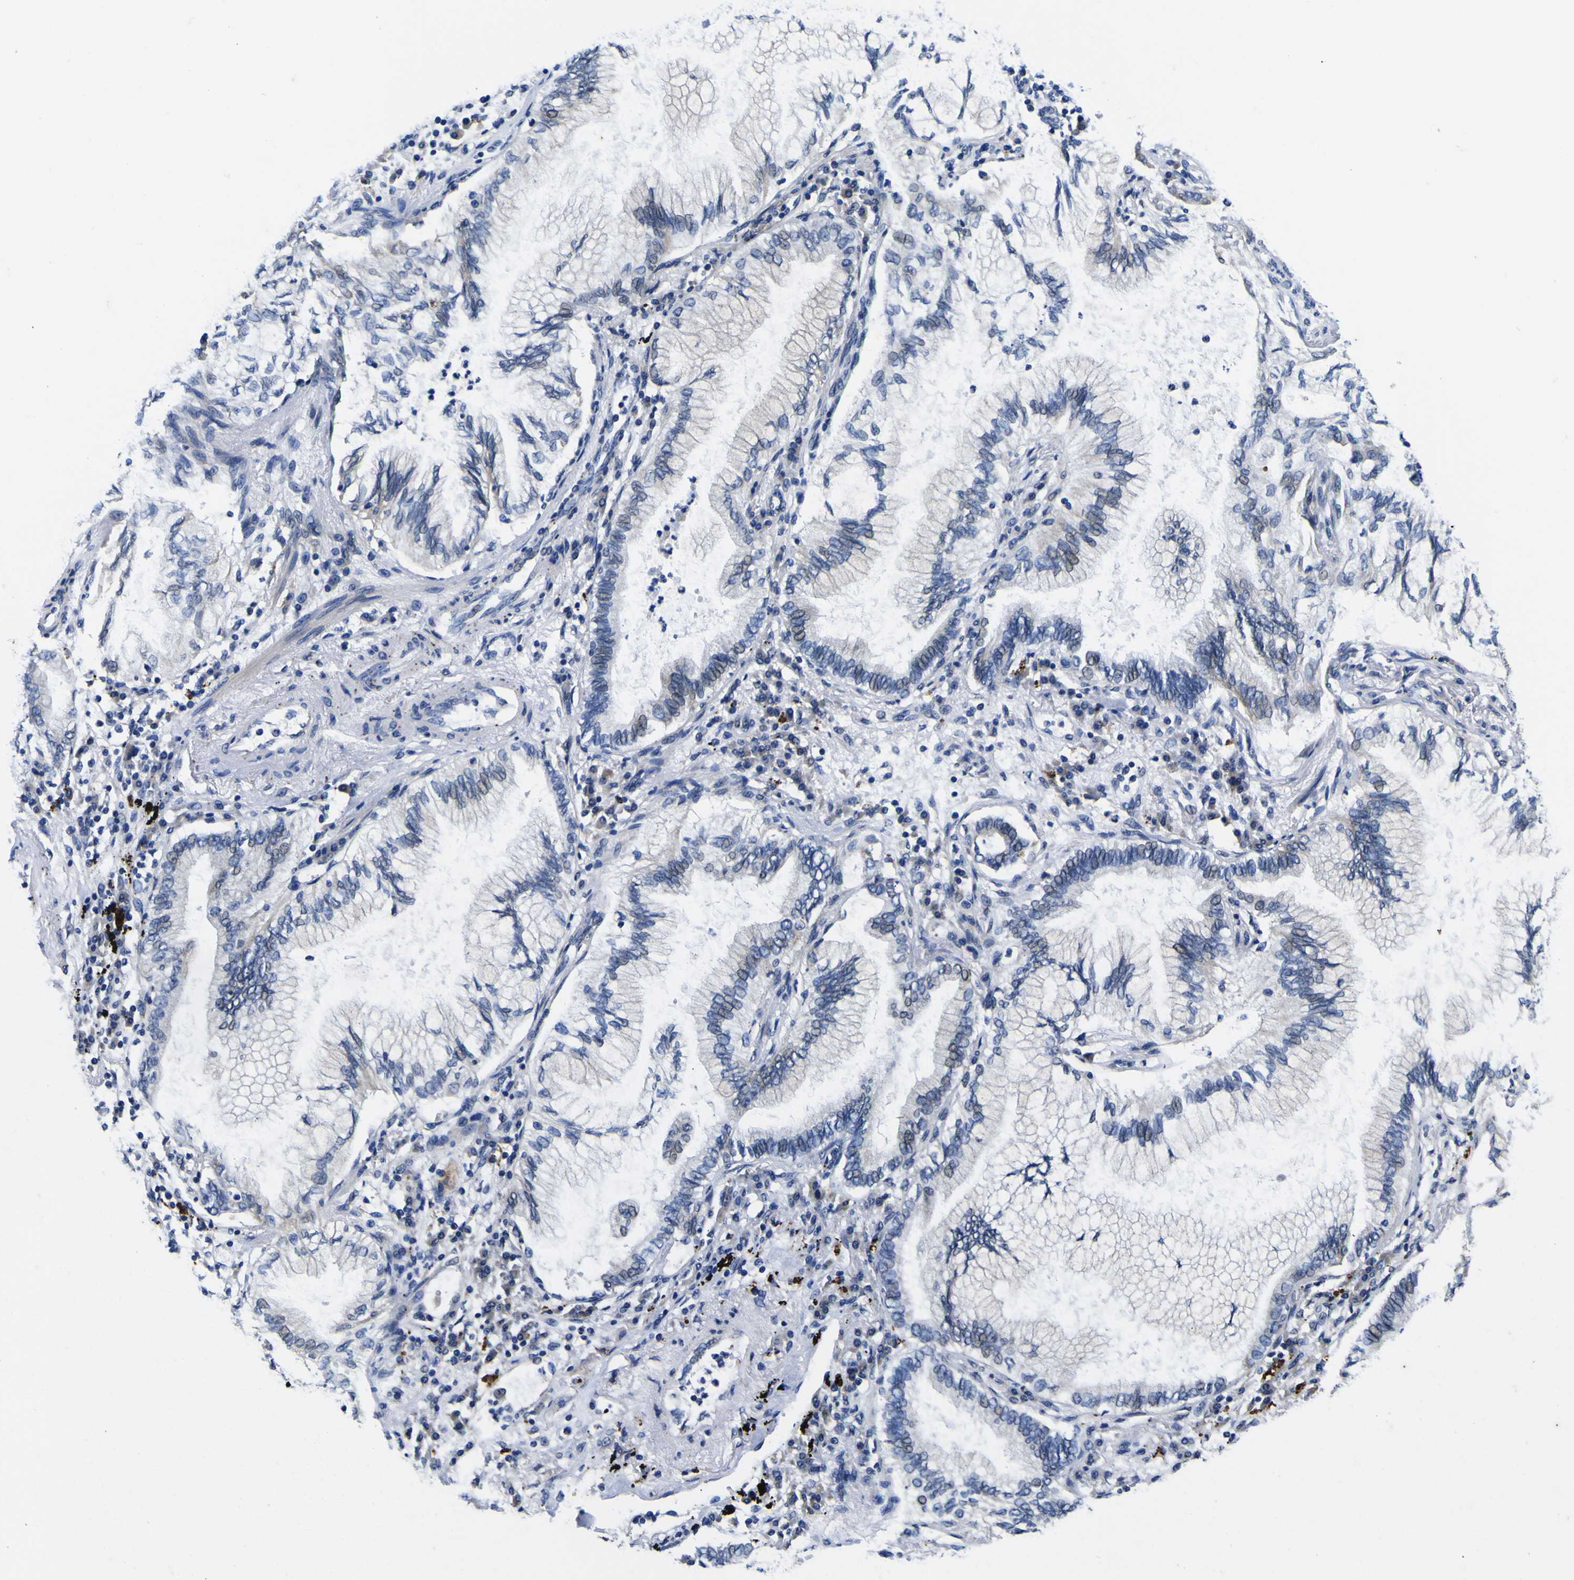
{"staining": {"intensity": "negative", "quantity": "none", "location": "none"}, "tissue": "lung cancer", "cell_type": "Tumor cells", "image_type": "cancer", "snomed": [{"axis": "morphology", "description": "Normal tissue, NOS"}, {"axis": "morphology", "description": "Adenocarcinoma, NOS"}, {"axis": "topography", "description": "Bronchus"}, {"axis": "topography", "description": "Lung"}], "caption": "This is an immunohistochemistry (IHC) image of lung cancer. There is no expression in tumor cells.", "gene": "IGFLR1", "patient": {"sex": "female", "age": 70}}